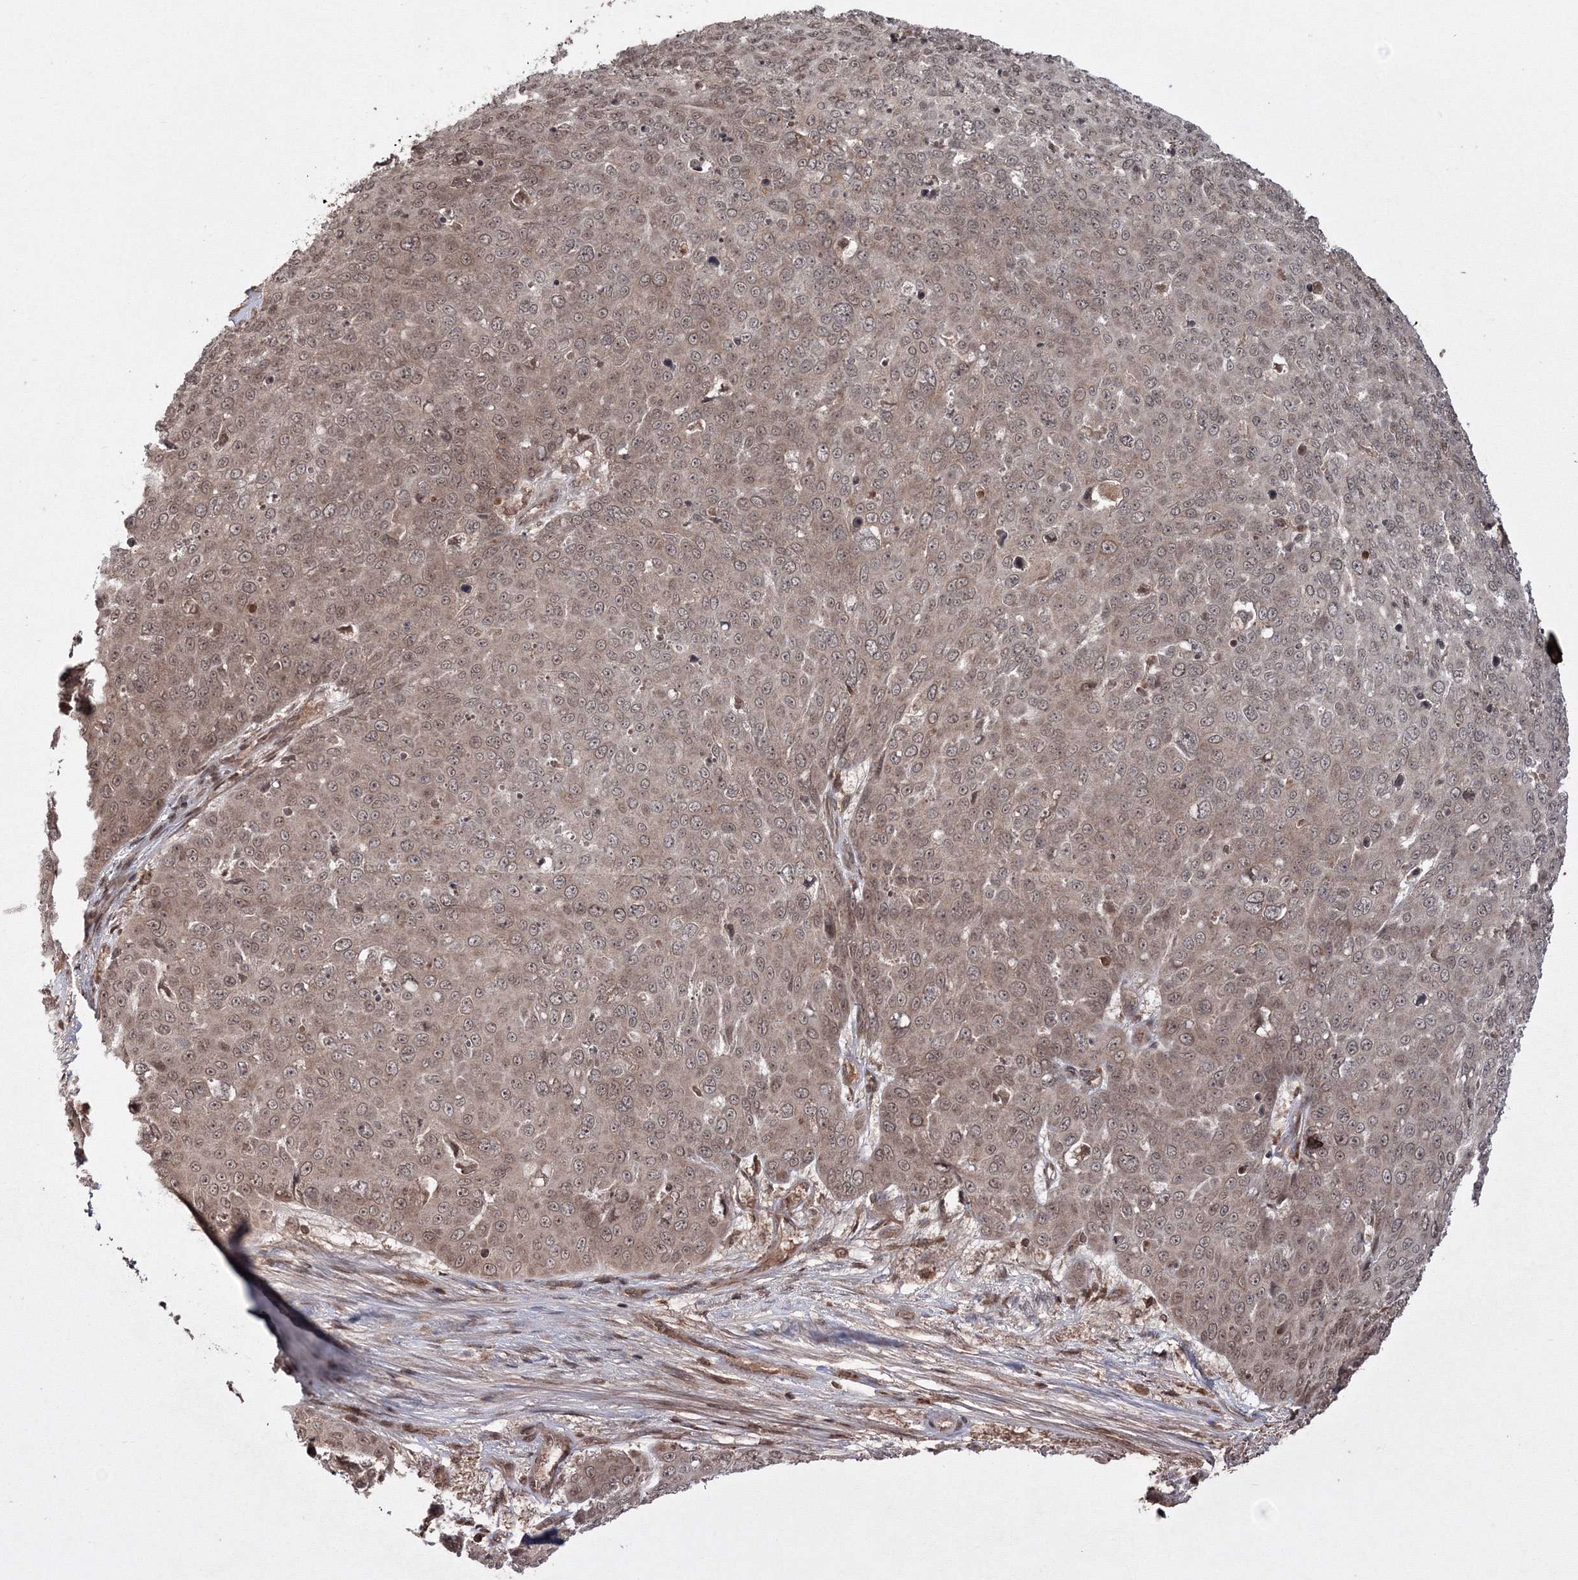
{"staining": {"intensity": "moderate", "quantity": ">75%", "location": "nuclear"}, "tissue": "skin cancer", "cell_type": "Tumor cells", "image_type": "cancer", "snomed": [{"axis": "morphology", "description": "Squamous cell carcinoma, NOS"}, {"axis": "topography", "description": "Skin"}], "caption": "Immunohistochemical staining of squamous cell carcinoma (skin) displays medium levels of moderate nuclear staining in about >75% of tumor cells.", "gene": "PEX13", "patient": {"sex": "male", "age": 71}}